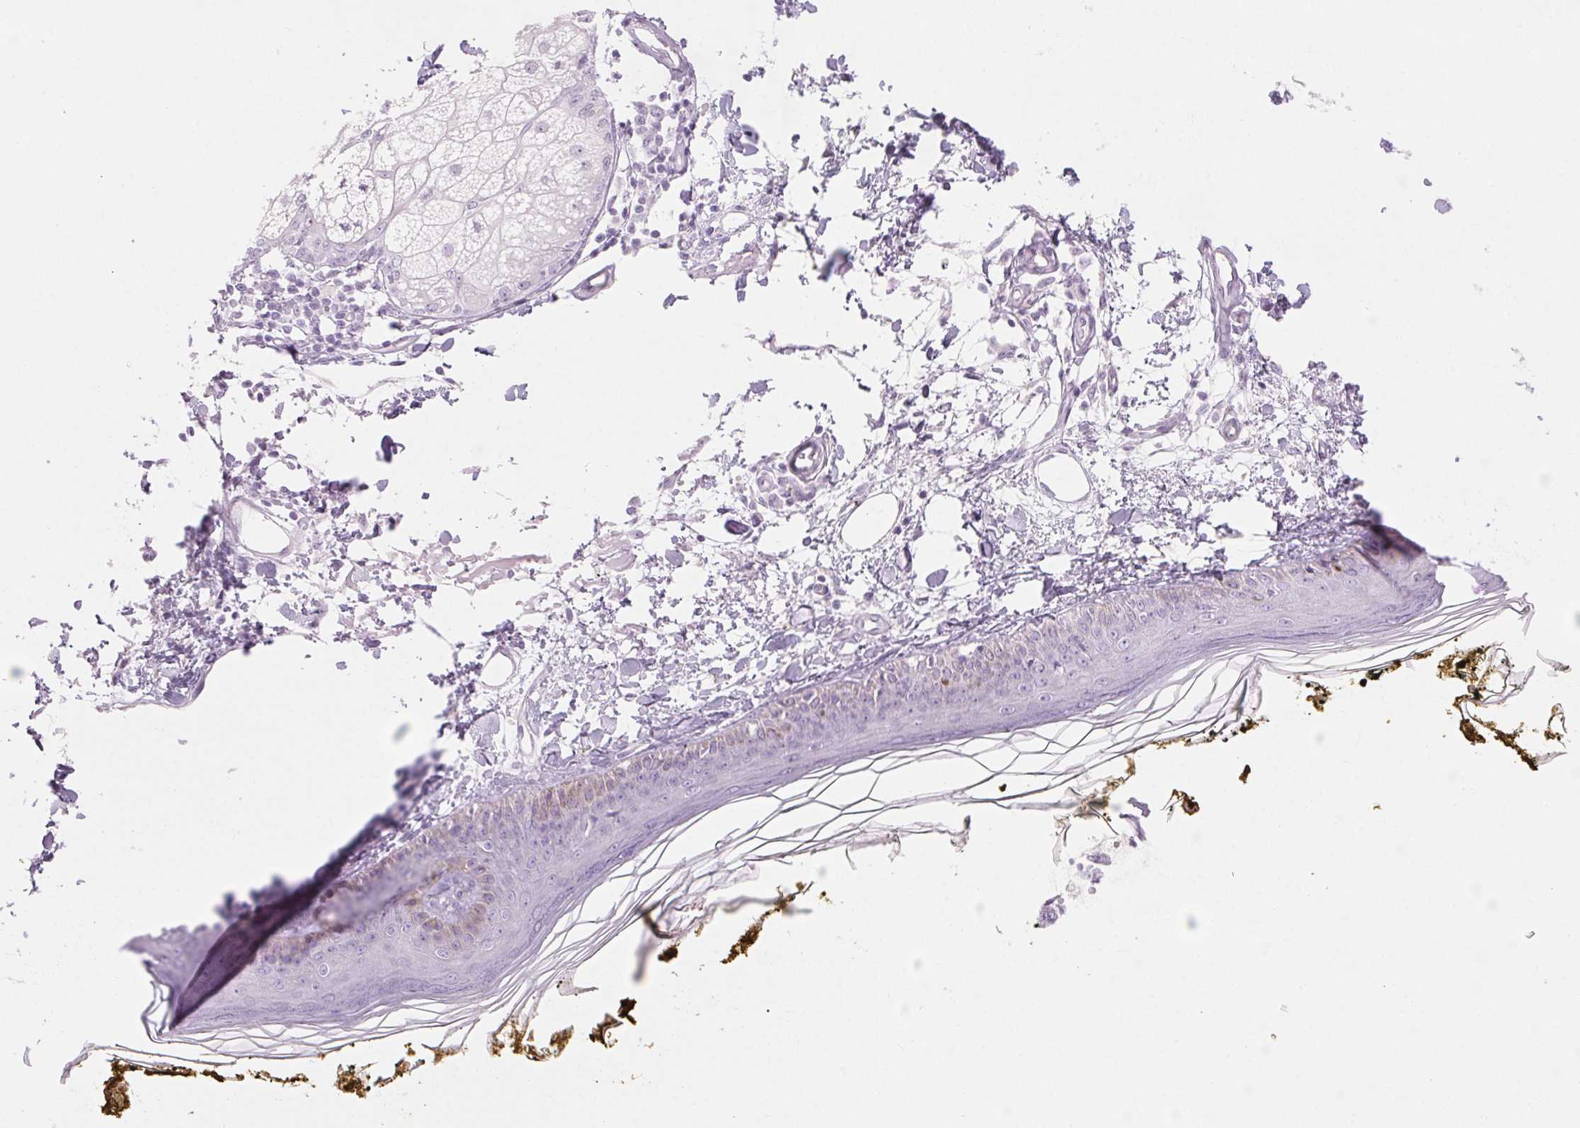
{"staining": {"intensity": "negative", "quantity": "none", "location": "none"}, "tissue": "skin", "cell_type": "Fibroblasts", "image_type": "normal", "snomed": [{"axis": "morphology", "description": "Normal tissue, NOS"}, {"axis": "topography", "description": "Skin"}], "caption": "High magnification brightfield microscopy of benign skin stained with DAB (3,3'-diaminobenzidine) (brown) and counterstained with hematoxylin (blue): fibroblasts show no significant expression. (Stains: DAB immunohistochemistry (IHC) with hematoxylin counter stain, Microscopy: brightfield microscopy at high magnification).", "gene": "CLDN16", "patient": {"sex": "male", "age": 76}}